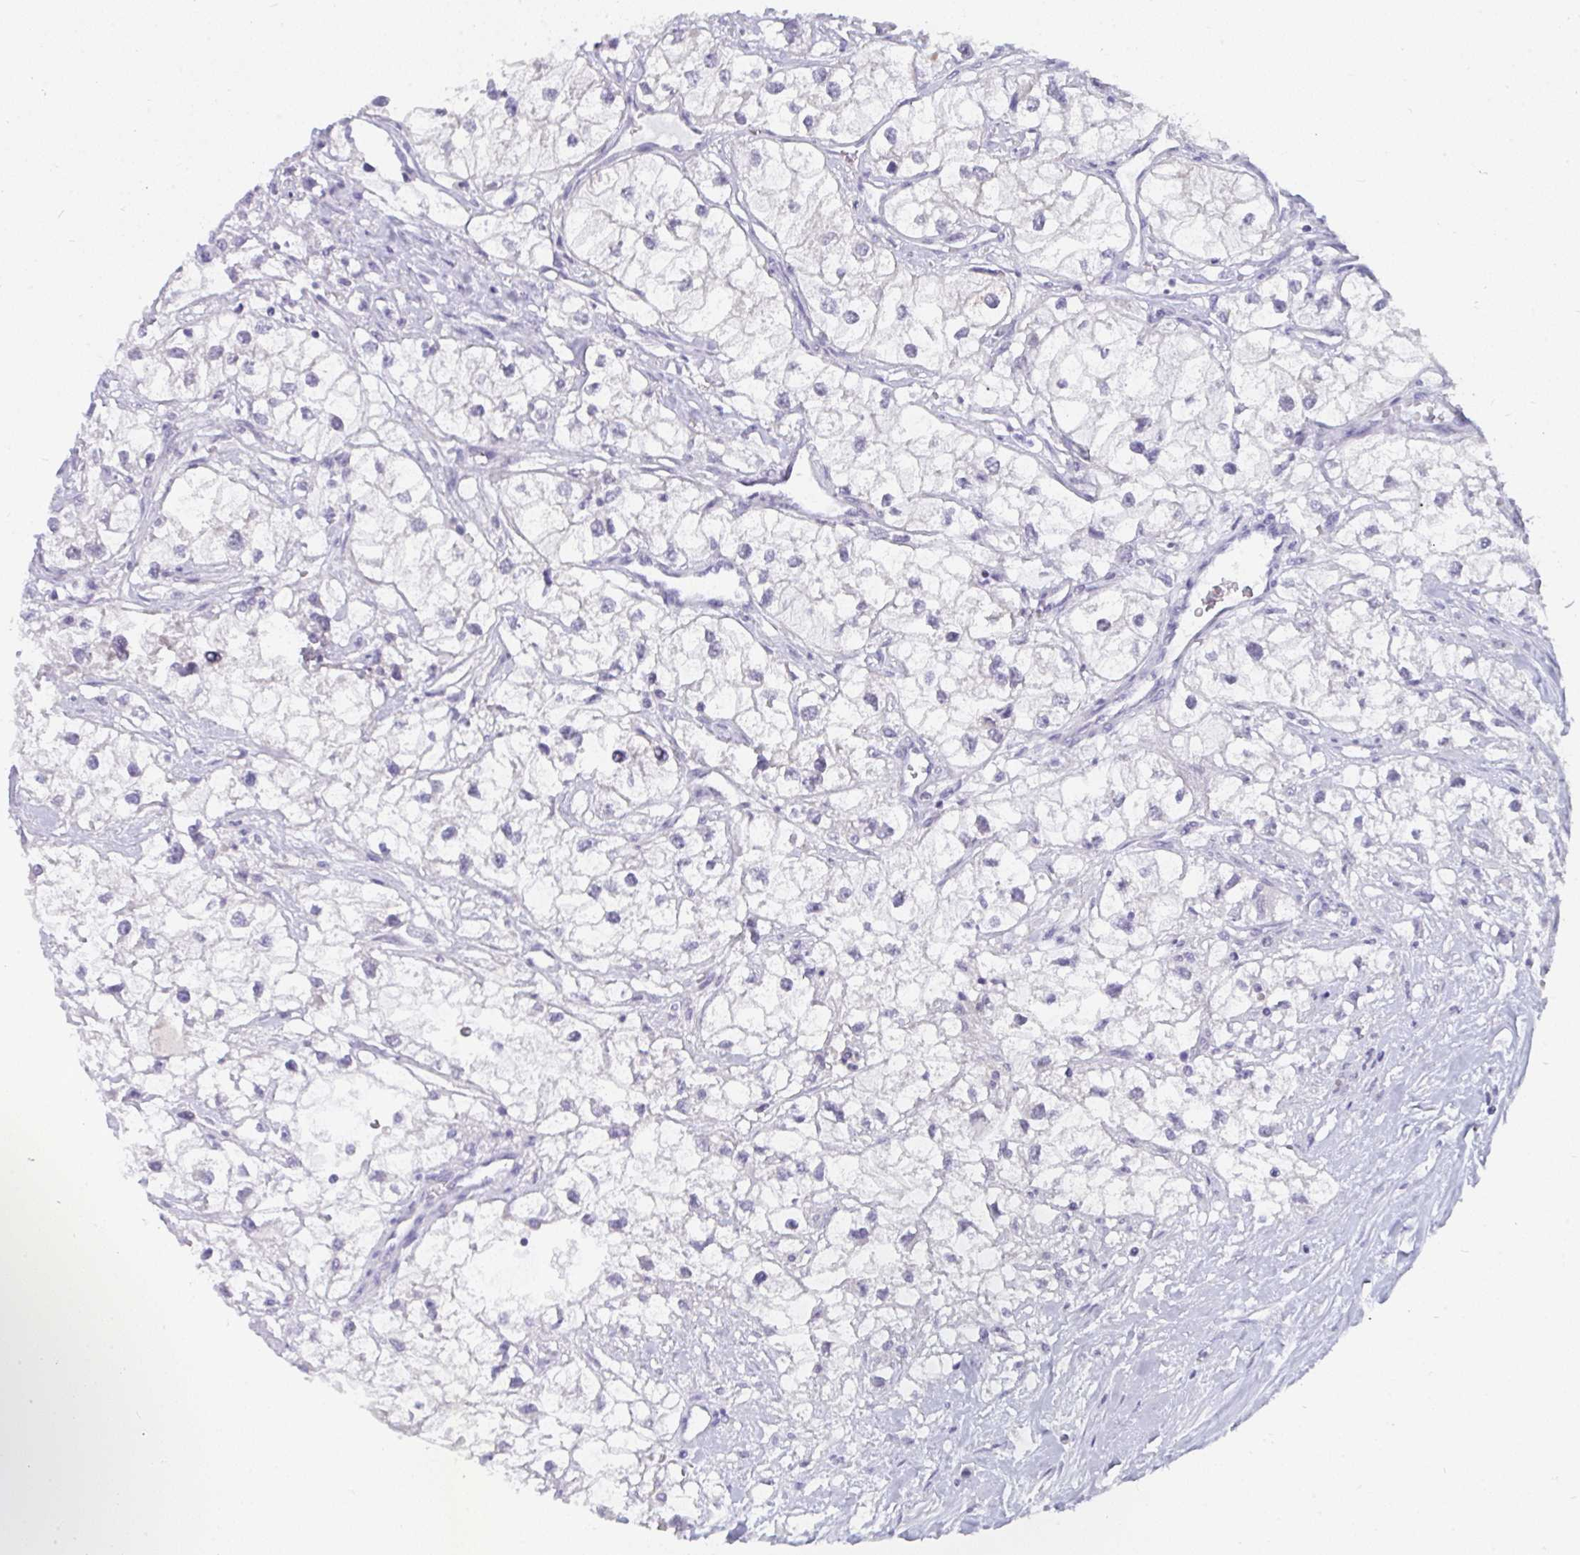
{"staining": {"intensity": "negative", "quantity": "none", "location": "none"}, "tissue": "renal cancer", "cell_type": "Tumor cells", "image_type": "cancer", "snomed": [{"axis": "morphology", "description": "Adenocarcinoma, NOS"}, {"axis": "topography", "description": "Kidney"}], "caption": "Renal cancer was stained to show a protein in brown. There is no significant staining in tumor cells. The staining was performed using DAB to visualize the protein expression in brown, while the nuclei were stained in blue with hematoxylin (Magnification: 20x).", "gene": "CDK13", "patient": {"sex": "male", "age": 59}}